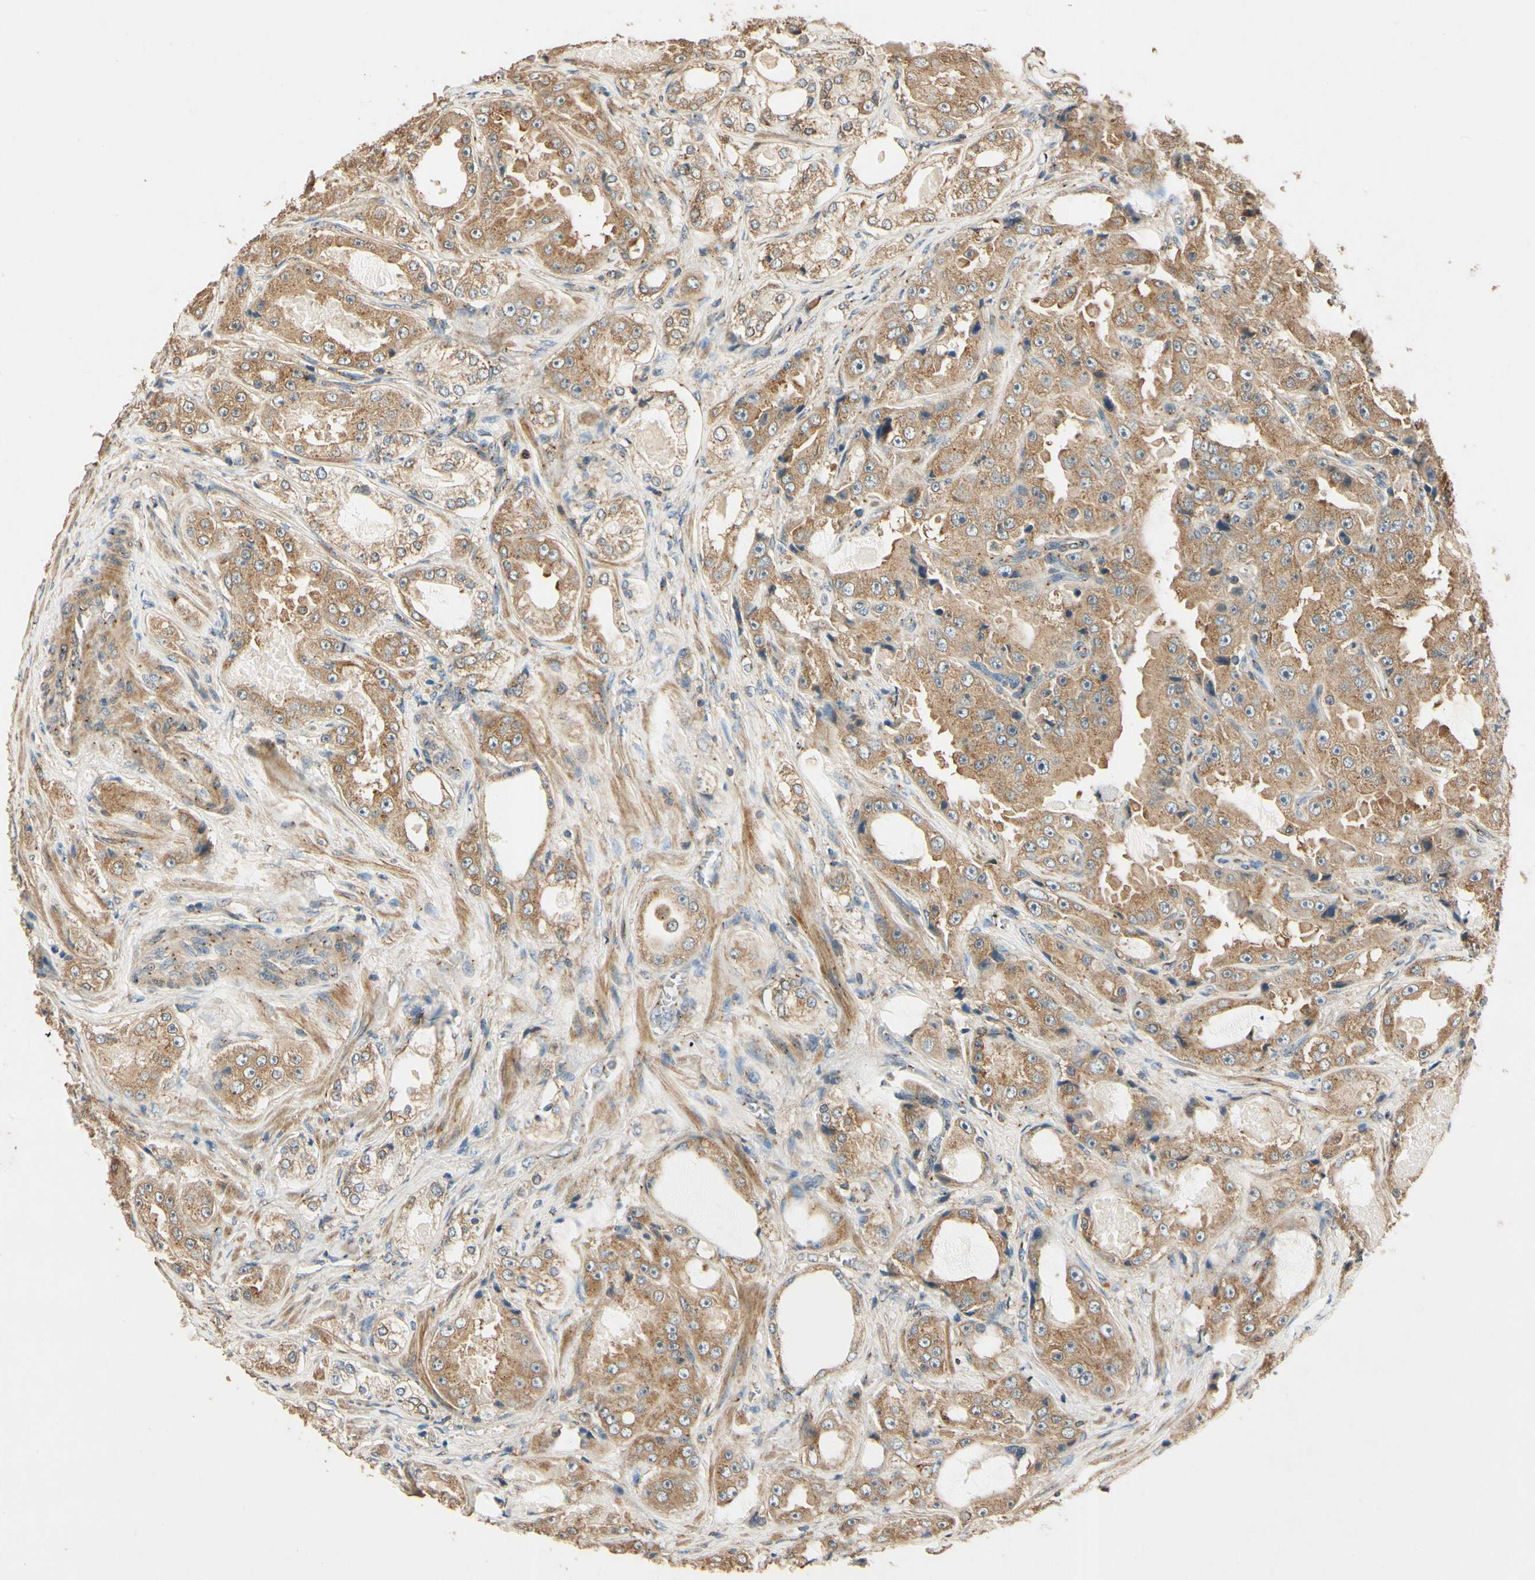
{"staining": {"intensity": "moderate", "quantity": ">75%", "location": "cytoplasmic/membranous"}, "tissue": "prostate cancer", "cell_type": "Tumor cells", "image_type": "cancer", "snomed": [{"axis": "morphology", "description": "Adenocarcinoma, High grade"}, {"axis": "topography", "description": "Prostate"}], "caption": "Immunohistochemical staining of human prostate adenocarcinoma (high-grade) exhibits moderate cytoplasmic/membranous protein positivity in approximately >75% of tumor cells.", "gene": "AKAP9", "patient": {"sex": "male", "age": 73}}